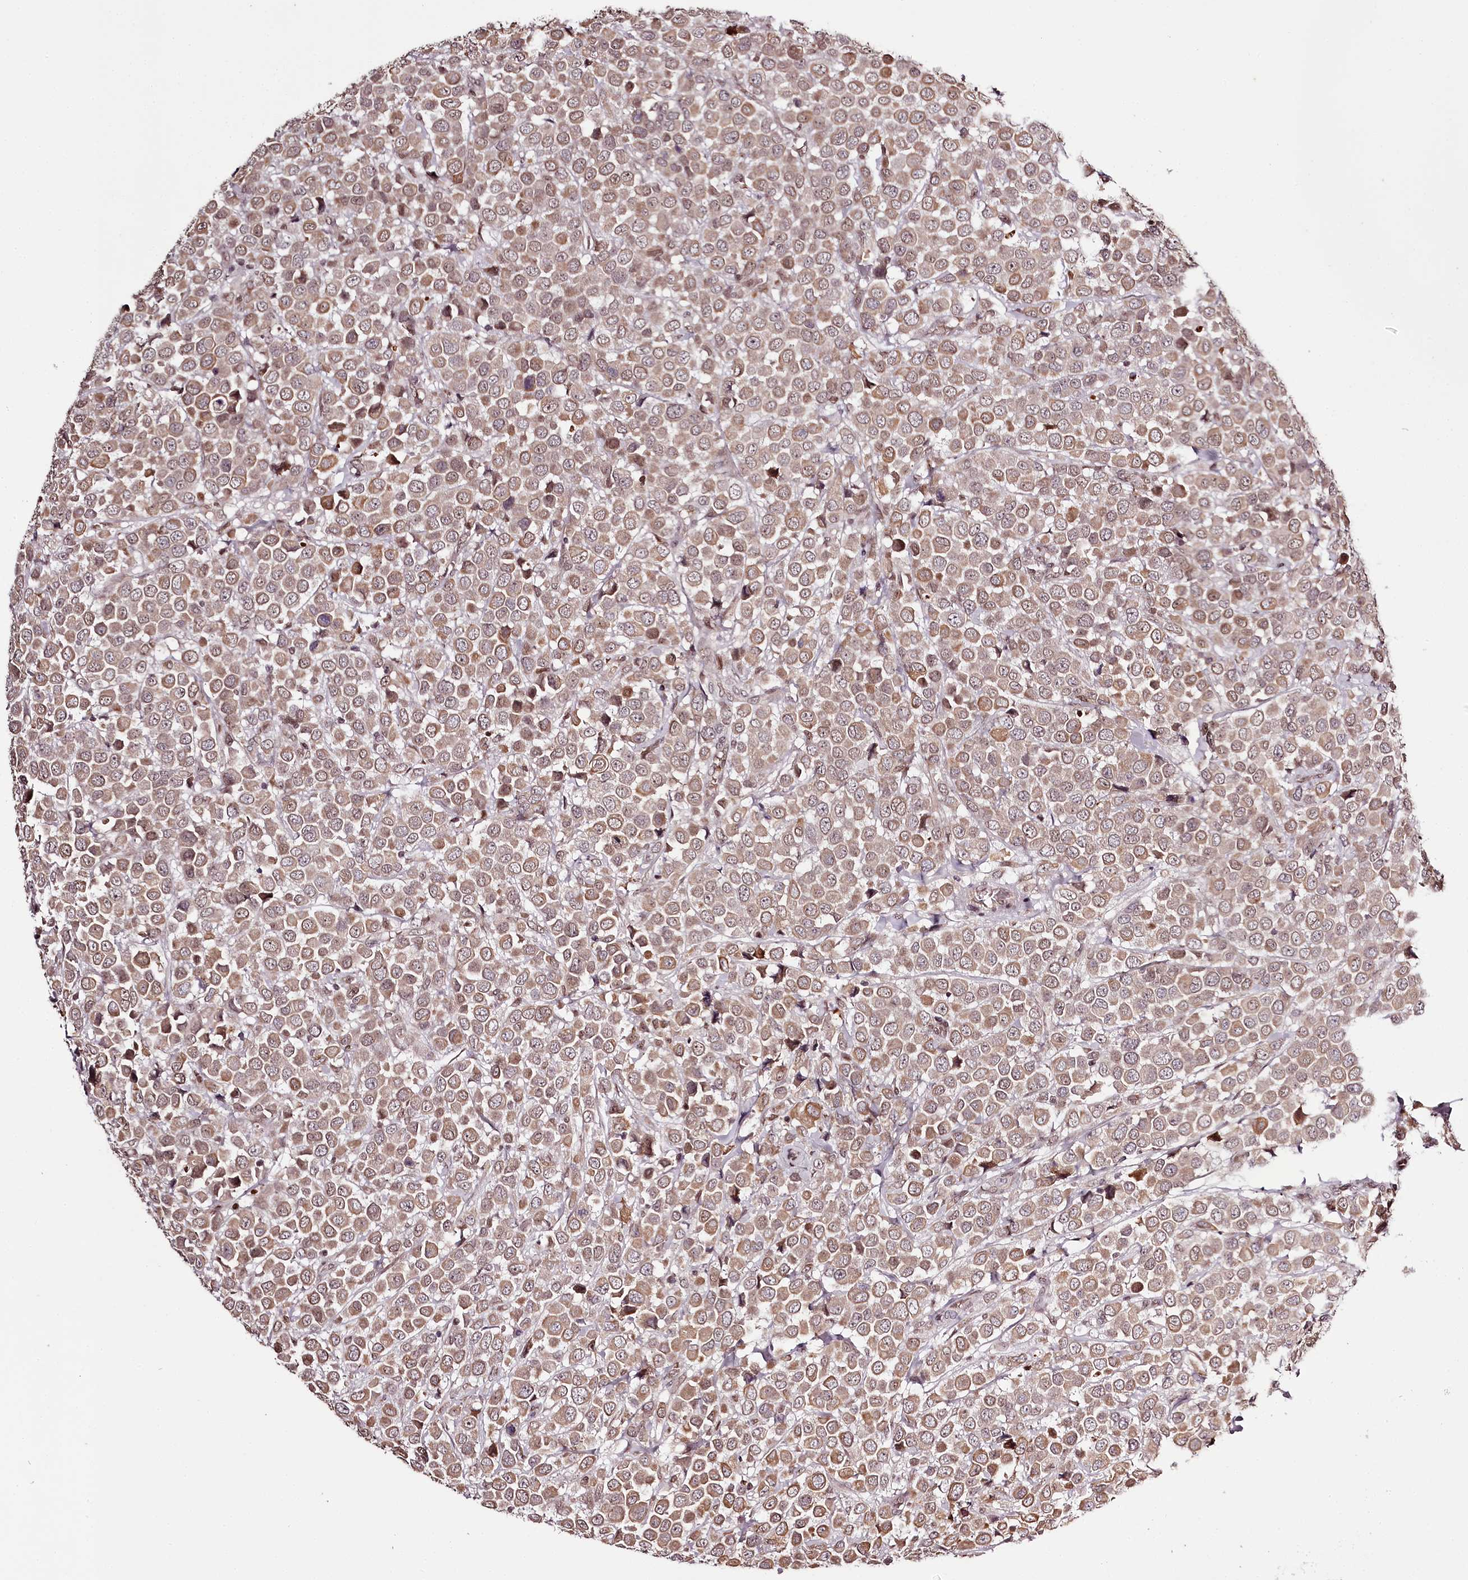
{"staining": {"intensity": "moderate", "quantity": ">75%", "location": "cytoplasmic/membranous"}, "tissue": "breast cancer", "cell_type": "Tumor cells", "image_type": "cancer", "snomed": [{"axis": "morphology", "description": "Duct carcinoma"}, {"axis": "topography", "description": "Breast"}], "caption": "Intraductal carcinoma (breast) tissue displays moderate cytoplasmic/membranous expression in approximately >75% of tumor cells, visualized by immunohistochemistry.", "gene": "THYN1", "patient": {"sex": "female", "age": 61}}